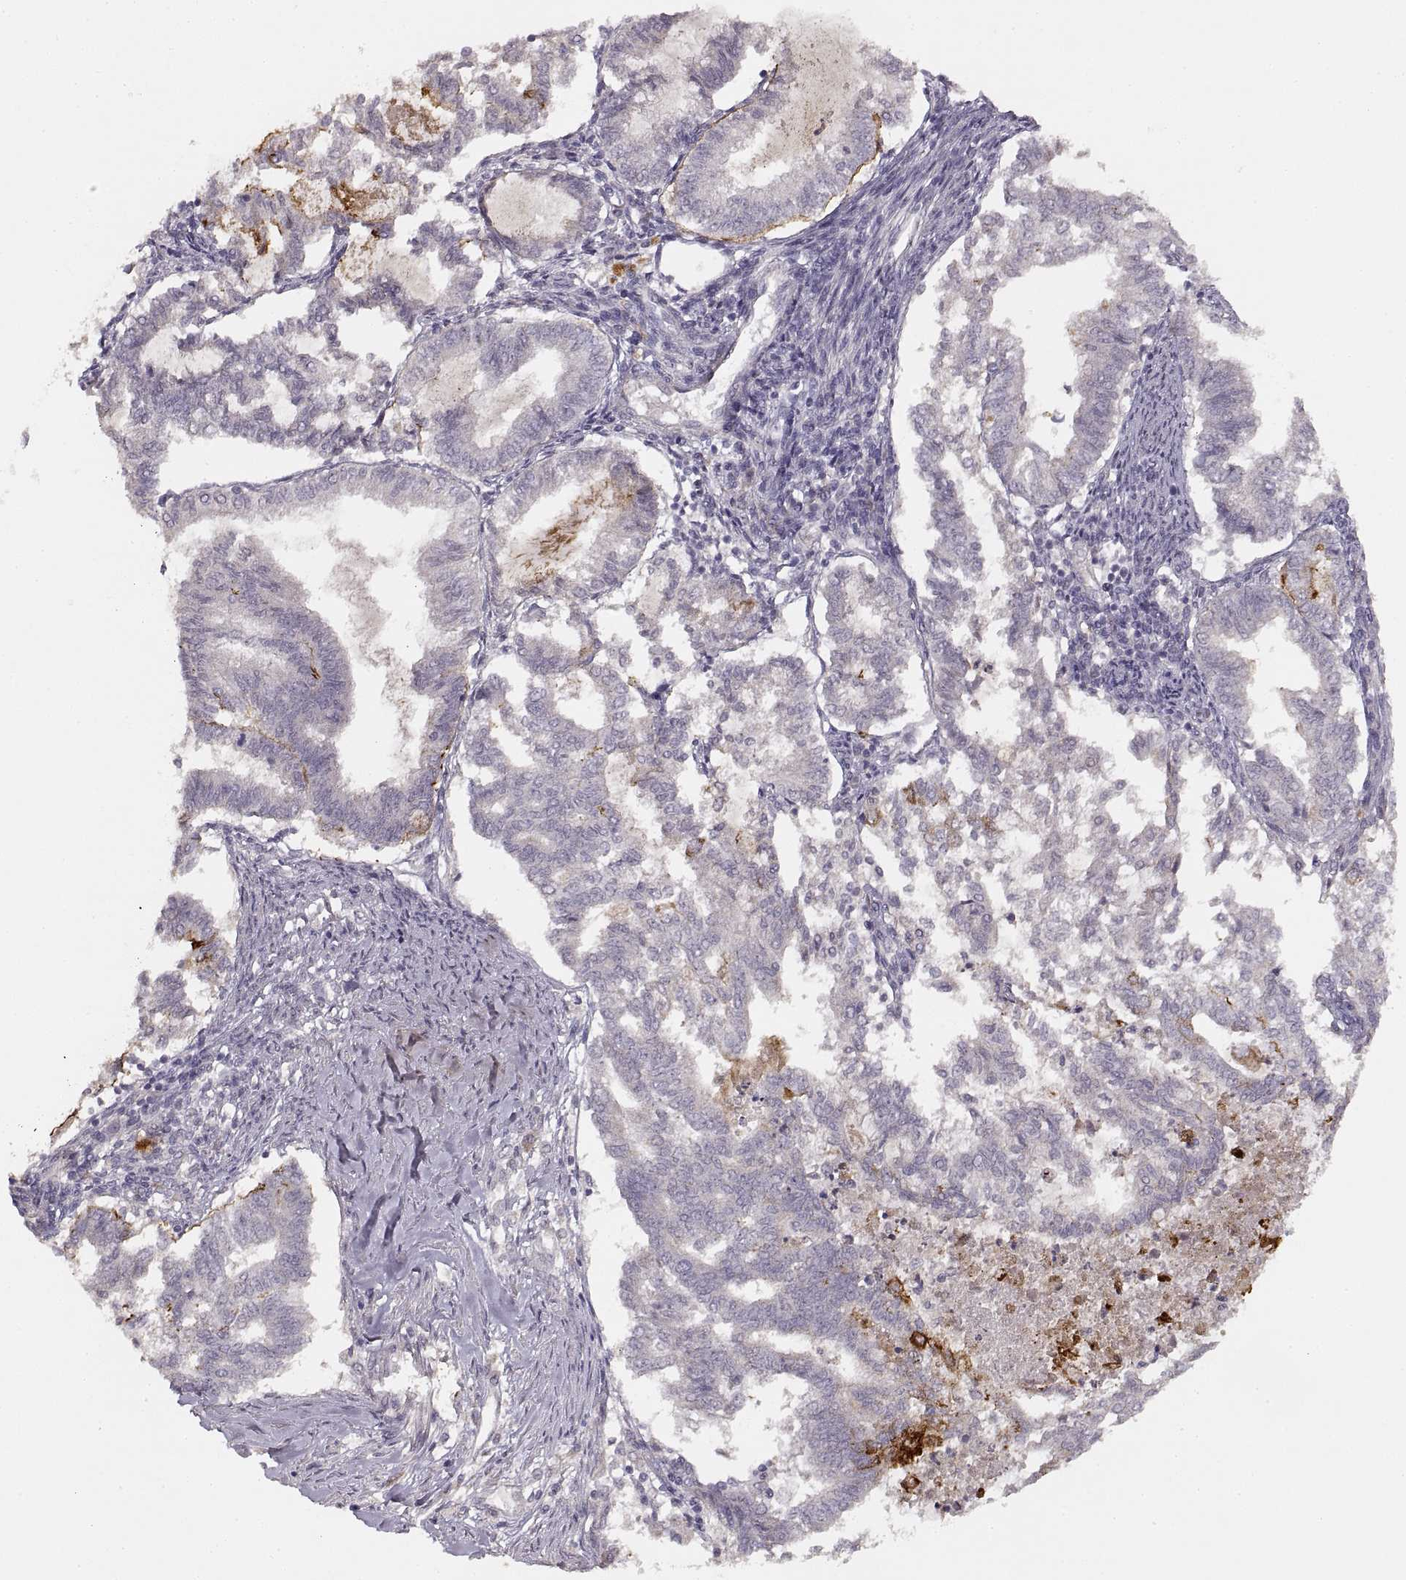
{"staining": {"intensity": "strong", "quantity": "<25%", "location": "cytoplasmic/membranous"}, "tissue": "endometrial cancer", "cell_type": "Tumor cells", "image_type": "cancer", "snomed": [{"axis": "morphology", "description": "Adenocarcinoma, NOS"}, {"axis": "topography", "description": "Endometrium"}], "caption": "The micrograph reveals immunohistochemical staining of endometrial cancer. There is strong cytoplasmic/membranous expression is seen in approximately <25% of tumor cells.", "gene": "LAMC2", "patient": {"sex": "female", "age": 79}}